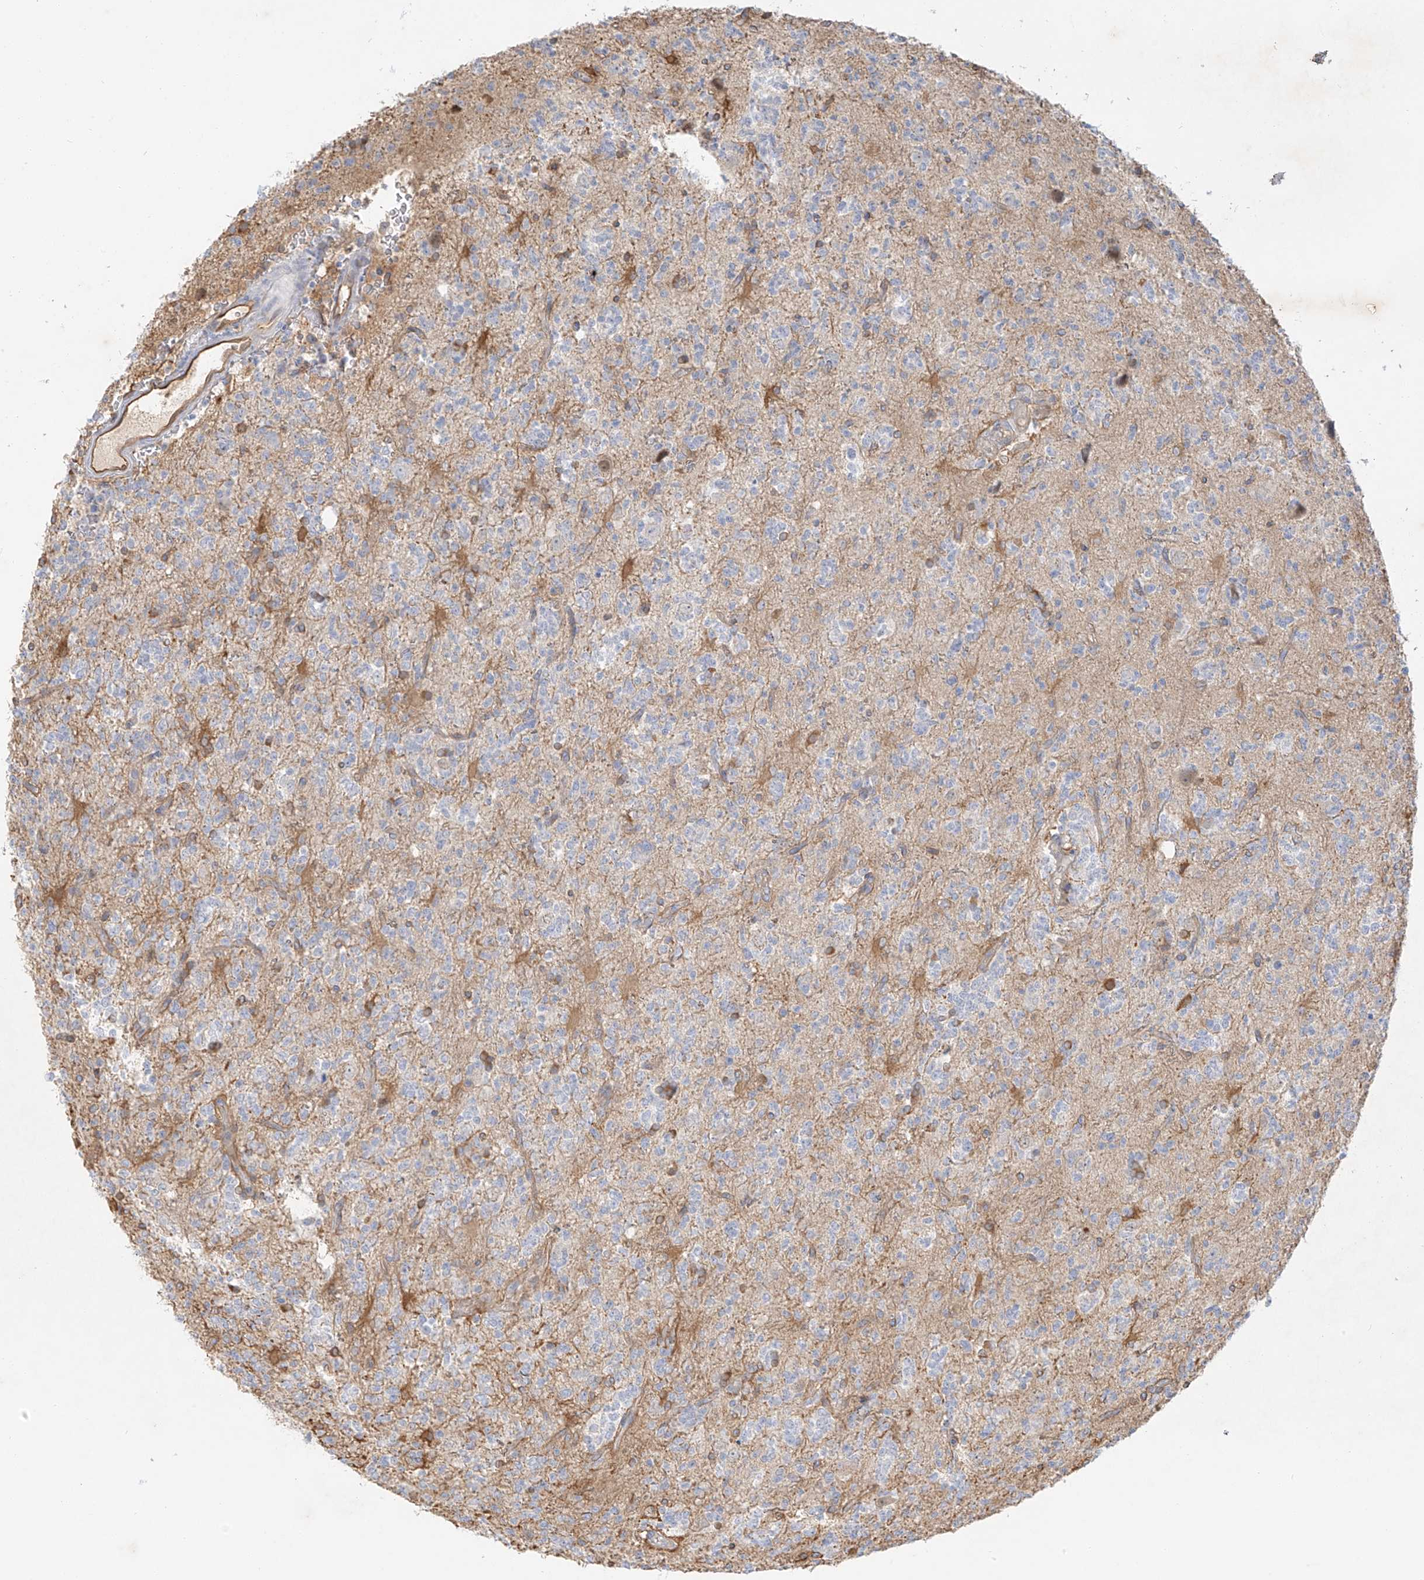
{"staining": {"intensity": "negative", "quantity": "none", "location": "none"}, "tissue": "glioma", "cell_type": "Tumor cells", "image_type": "cancer", "snomed": [{"axis": "morphology", "description": "Glioma, malignant, High grade"}, {"axis": "topography", "description": "Brain"}], "caption": "Micrograph shows no significant protein staining in tumor cells of malignant glioma (high-grade).", "gene": "UPK1B", "patient": {"sex": "female", "age": 62}}